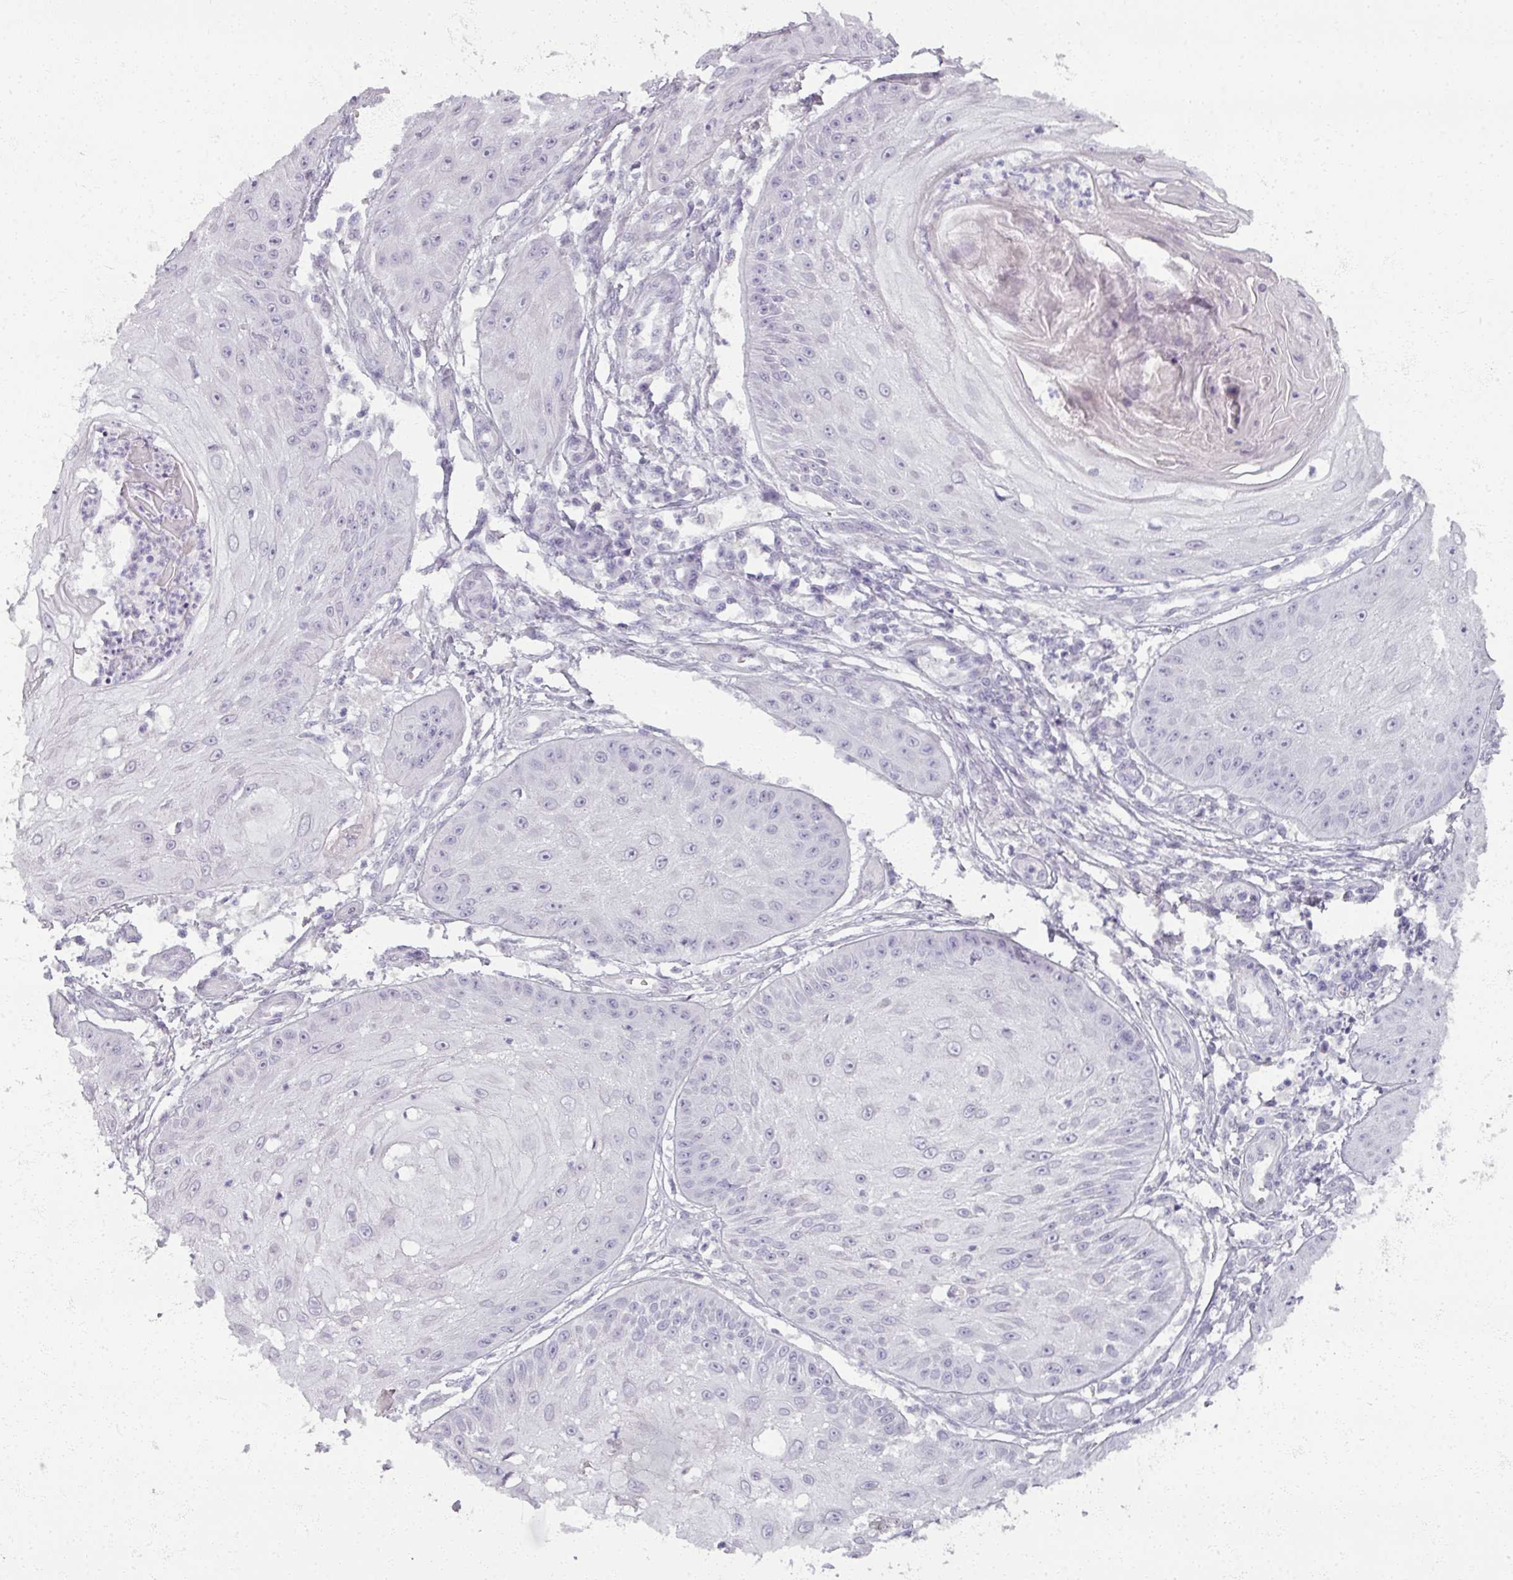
{"staining": {"intensity": "negative", "quantity": "none", "location": "none"}, "tissue": "skin cancer", "cell_type": "Tumor cells", "image_type": "cancer", "snomed": [{"axis": "morphology", "description": "Squamous cell carcinoma, NOS"}, {"axis": "topography", "description": "Skin"}], "caption": "This photomicrograph is of skin cancer (squamous cell carcinoma) stained with IHC to label a protein in brown with the nuclei are counter-stained blue. There is no expression in tumor cells.", "gene": "RFPL2", "patient": {"sex": "male", "age": 70}}